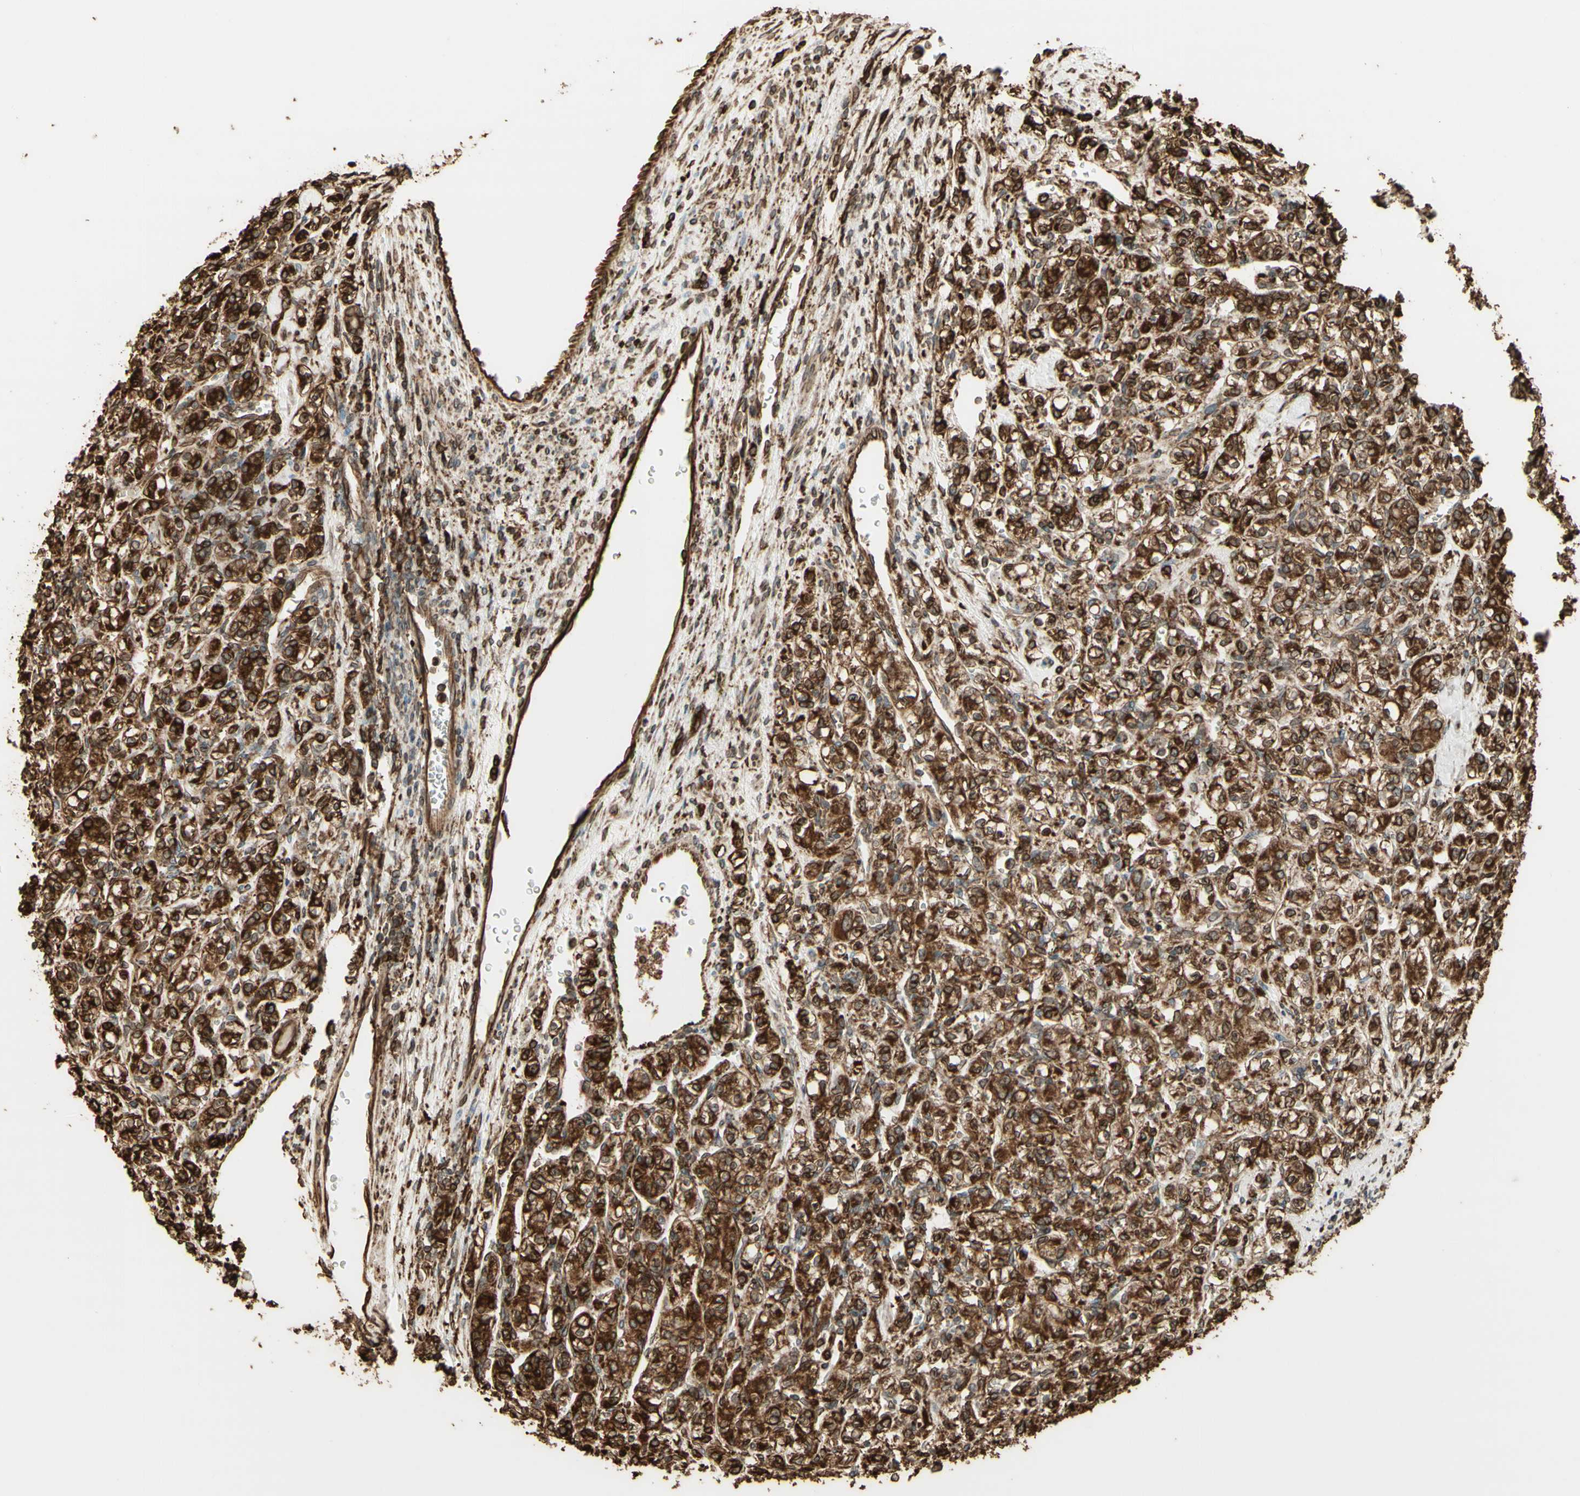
{"staining": {"intensity": "strong", "quantity": ">75%", "location": "cytoplasmic/membranous"}, "tissue": "renal cancer", "cell_type": "Tumor cells", "image_type": "cancer", "snomed": [{"axis": "morphology", "description": "Adenocarcinoma, NOS"}, {"axis": "topography", "description": "Kidney"}], "caption": "Human renal adenocarcinoma stained with a protein marker reveals strong staining in tumor cells.", "gene": "CANX", "patient": {"sex": "male", "age": 77}}